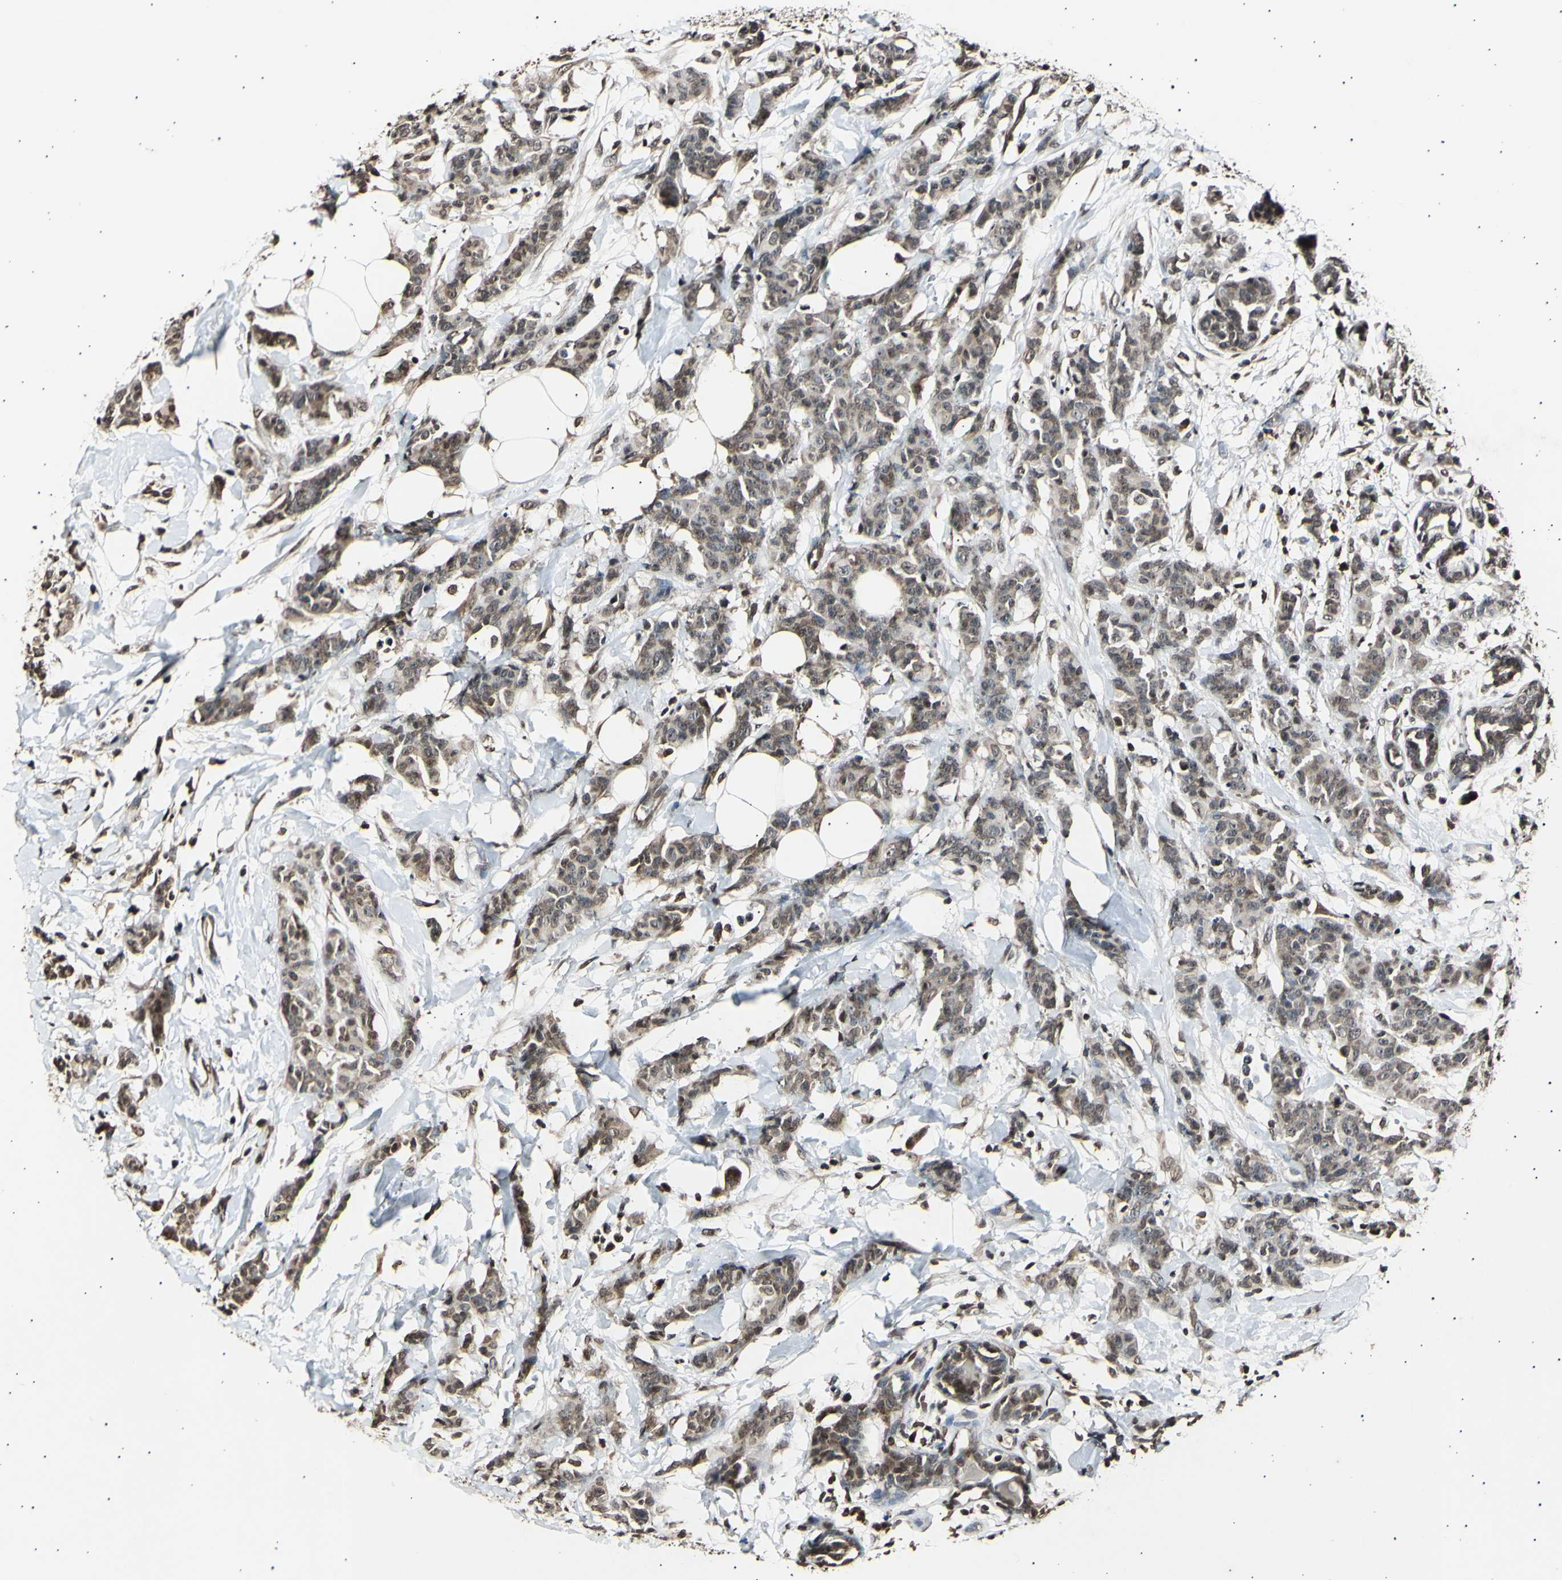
{"staining": {"intensity": "moderate", "quantity": "25%-75%", "location": "nuclear"}, "tissue": "breast cancer", "cell_type": "Tumor cells", "image_type": "cancer", "snomed": [{"axis": "morphology", "description": "Normal tissue, NOS"}, {"axis": "morphology", "description": "Duct carcinoma"}, {"axis": "topography", "description": "Breast"}], "caption": "A brown stain highlights moderate nuclear positivity of a protein in breast cancer (infiltrating ductal carcinoma) tumor cells.", "gene": "ANAPC7", "patient": {"sex": "female", "age": 40}}